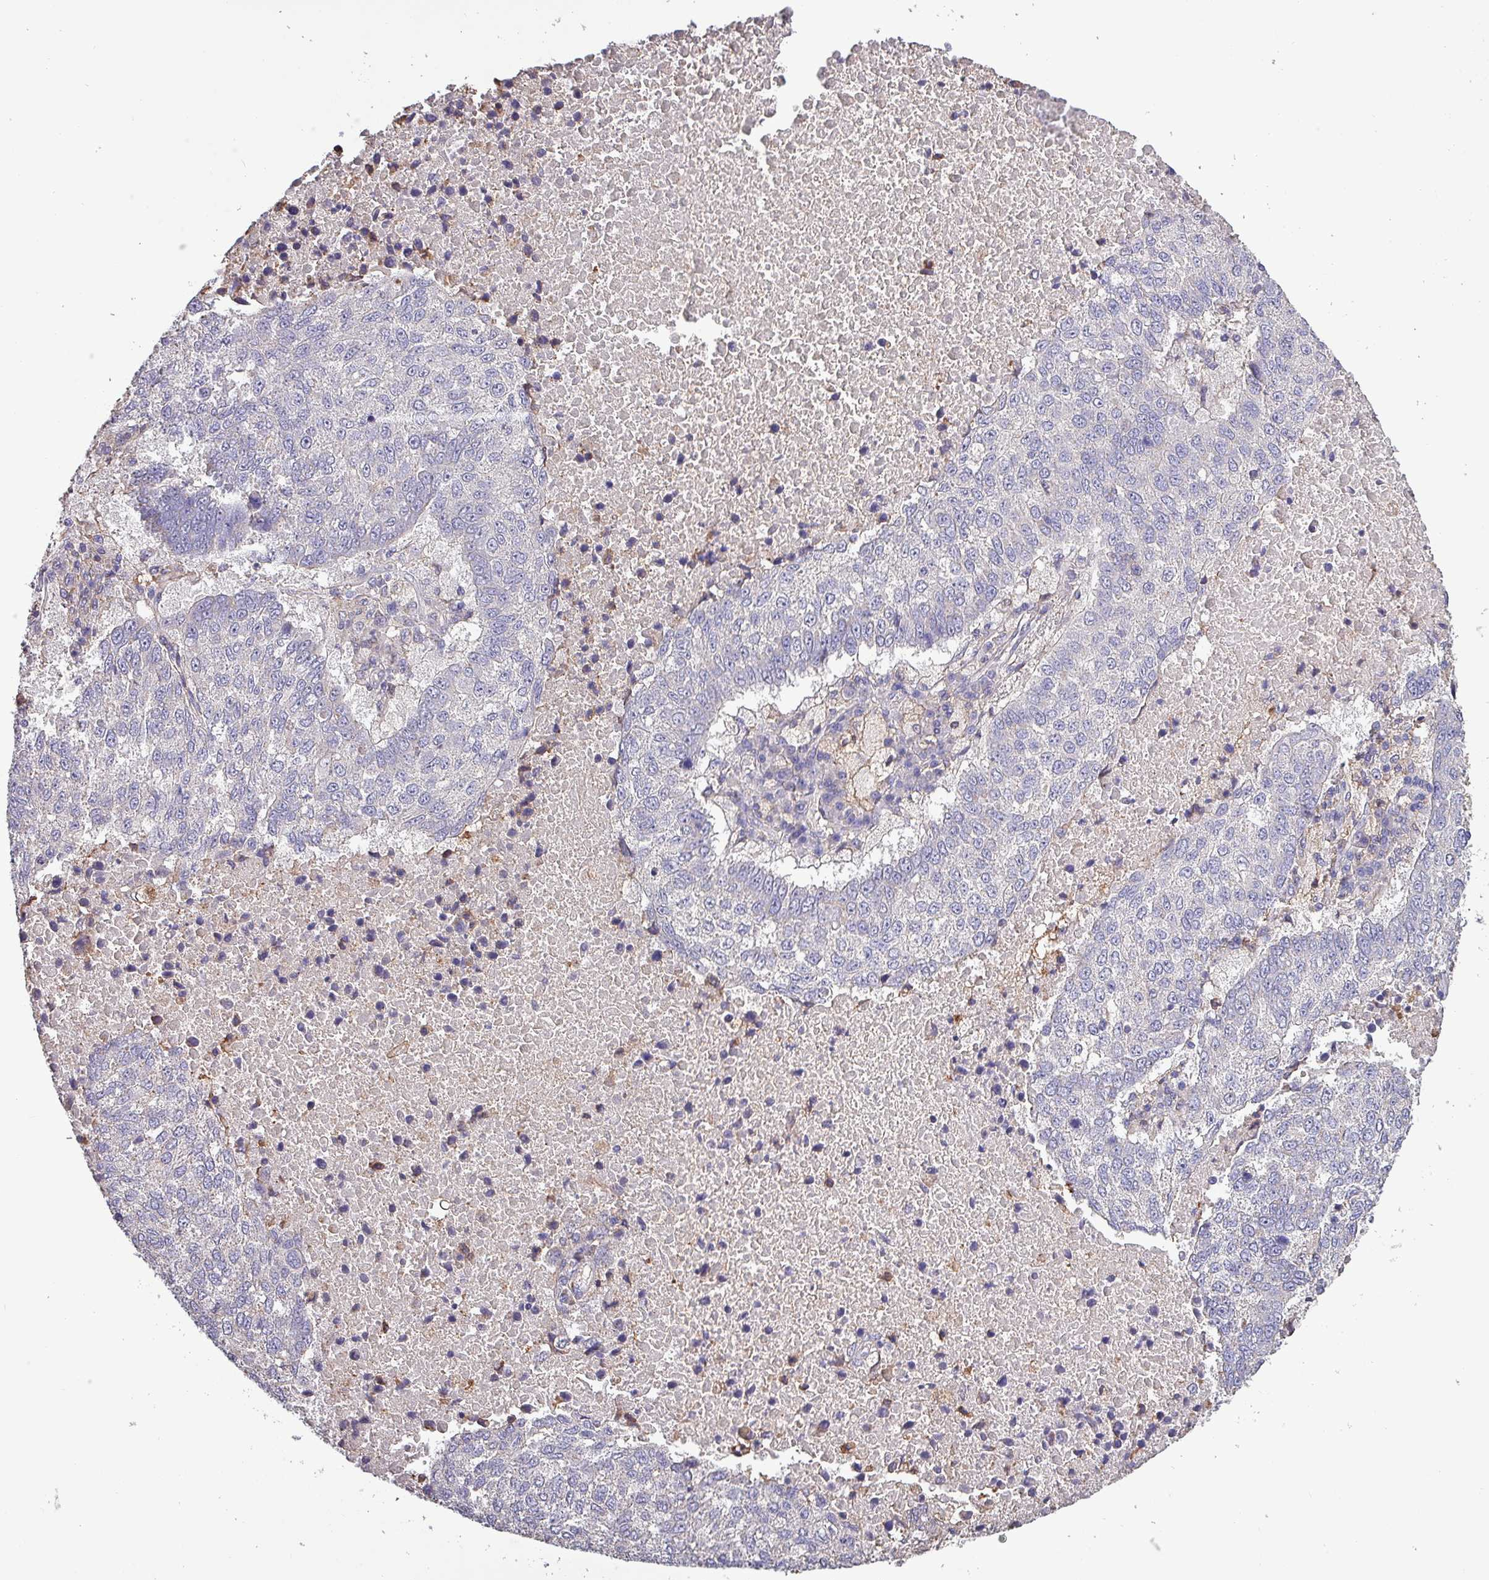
{"staining": {"intensity": "negative", "quantity": "none", "location": "none"}, "tissue": "lung cancer", "cell_type": "Tumor cells", "image_type": "cancer", "snomed": [{"axis": "morphology", "description": "Squamous cell carcinoma, NOS"}, {"axis": "topography", "description": "Lung"}], "caption": "This is an immunohistochemistry (IHC) micrograph of squamous cell carcinoma (lung). There is no staining in tumor cells.", "gene": "HTRA4", "patient": {"sex": "male", "age": 73}}